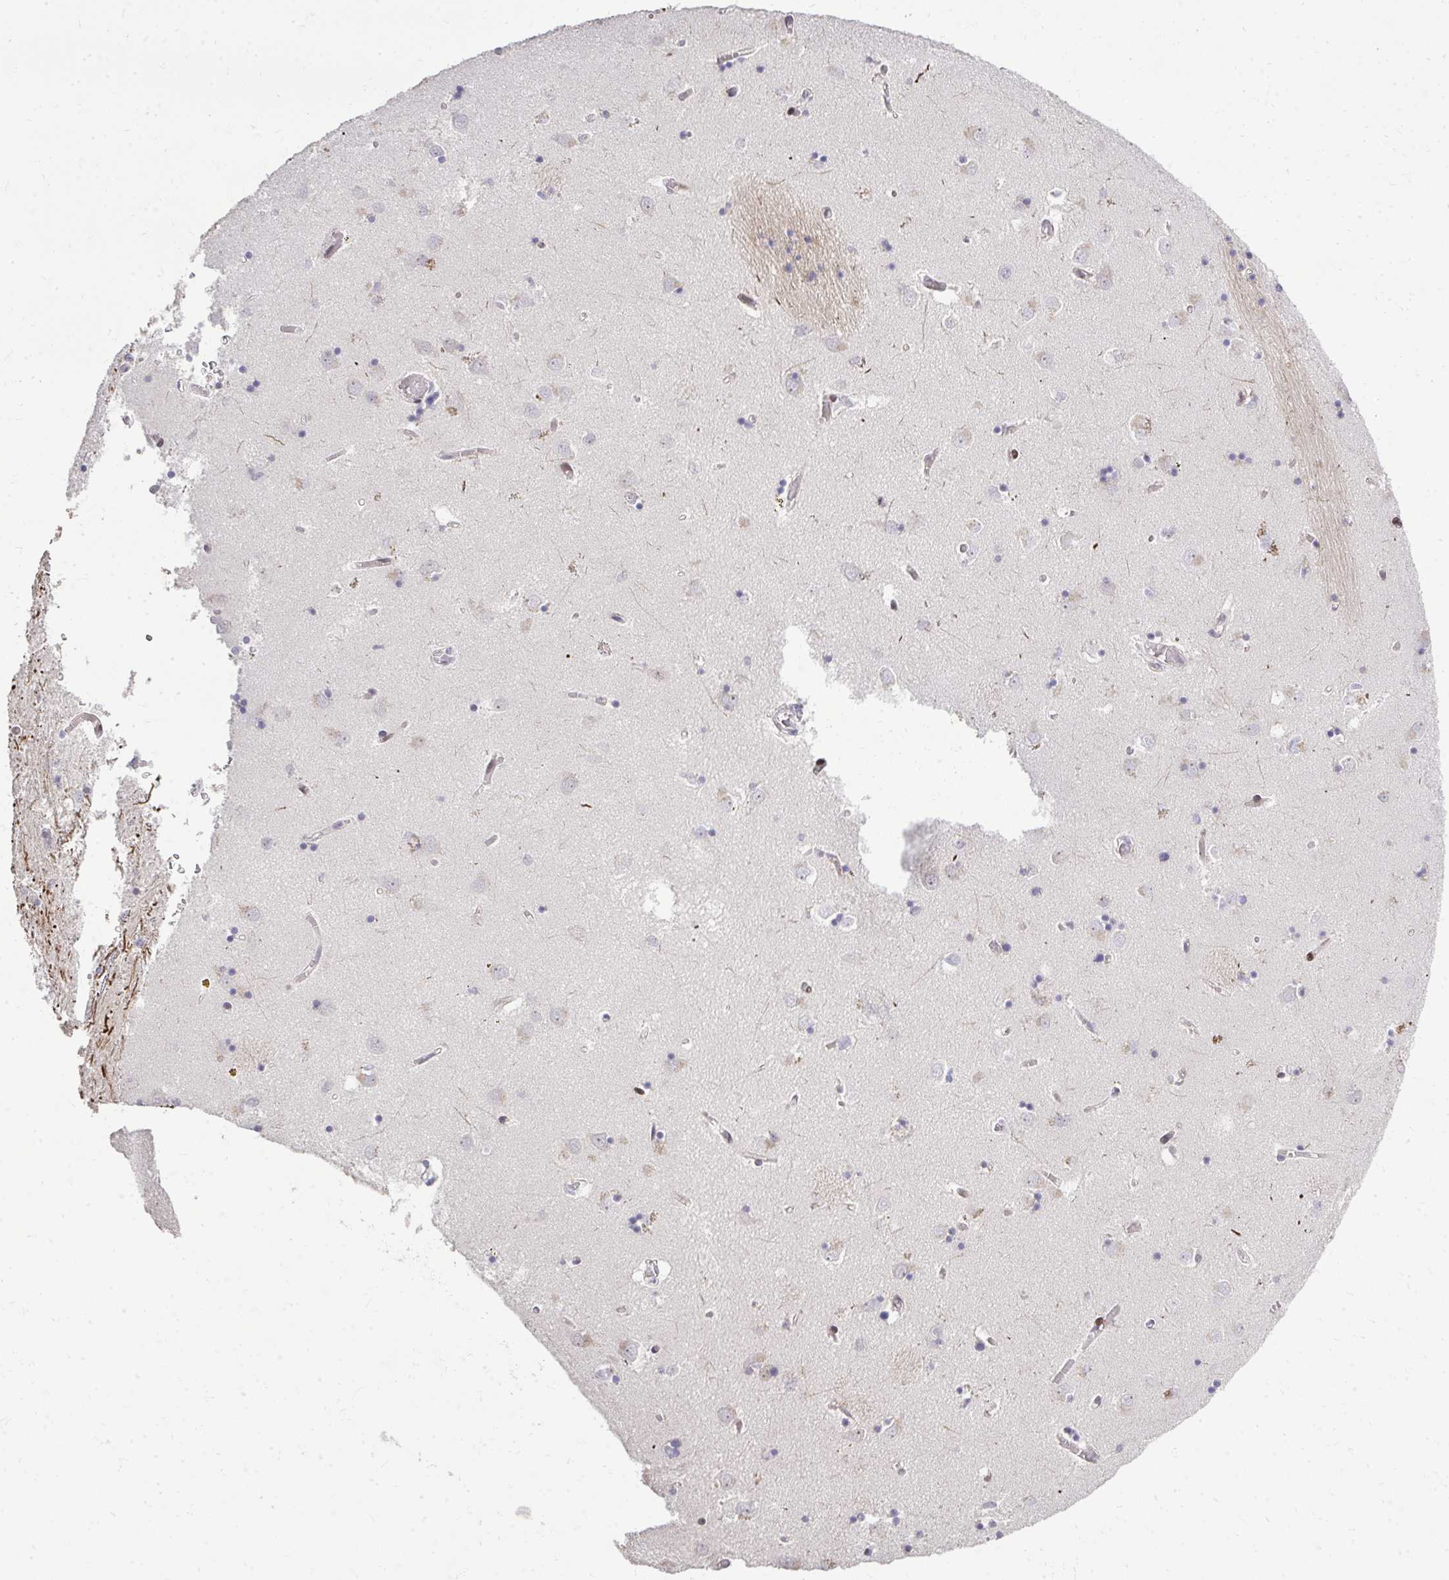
{"staining": {"intensity": "negative", "quantity": "none", "location": "none"}, "tissue": "caudate", "cell_type": "Glial cells", "image_type": "normal", "snomed": [{"axis": "morphology", "description": "Normal tissue, NOS"}, {"axis": "topography", "description": "Lateral ventricle wall"}], "caption": "Human caudate stained for a protein using immunohistochemistry (IHC) shows no positivity in glial cells.", "gene": "FOXN3", "patient": {"sex": "male", "age": 70}}